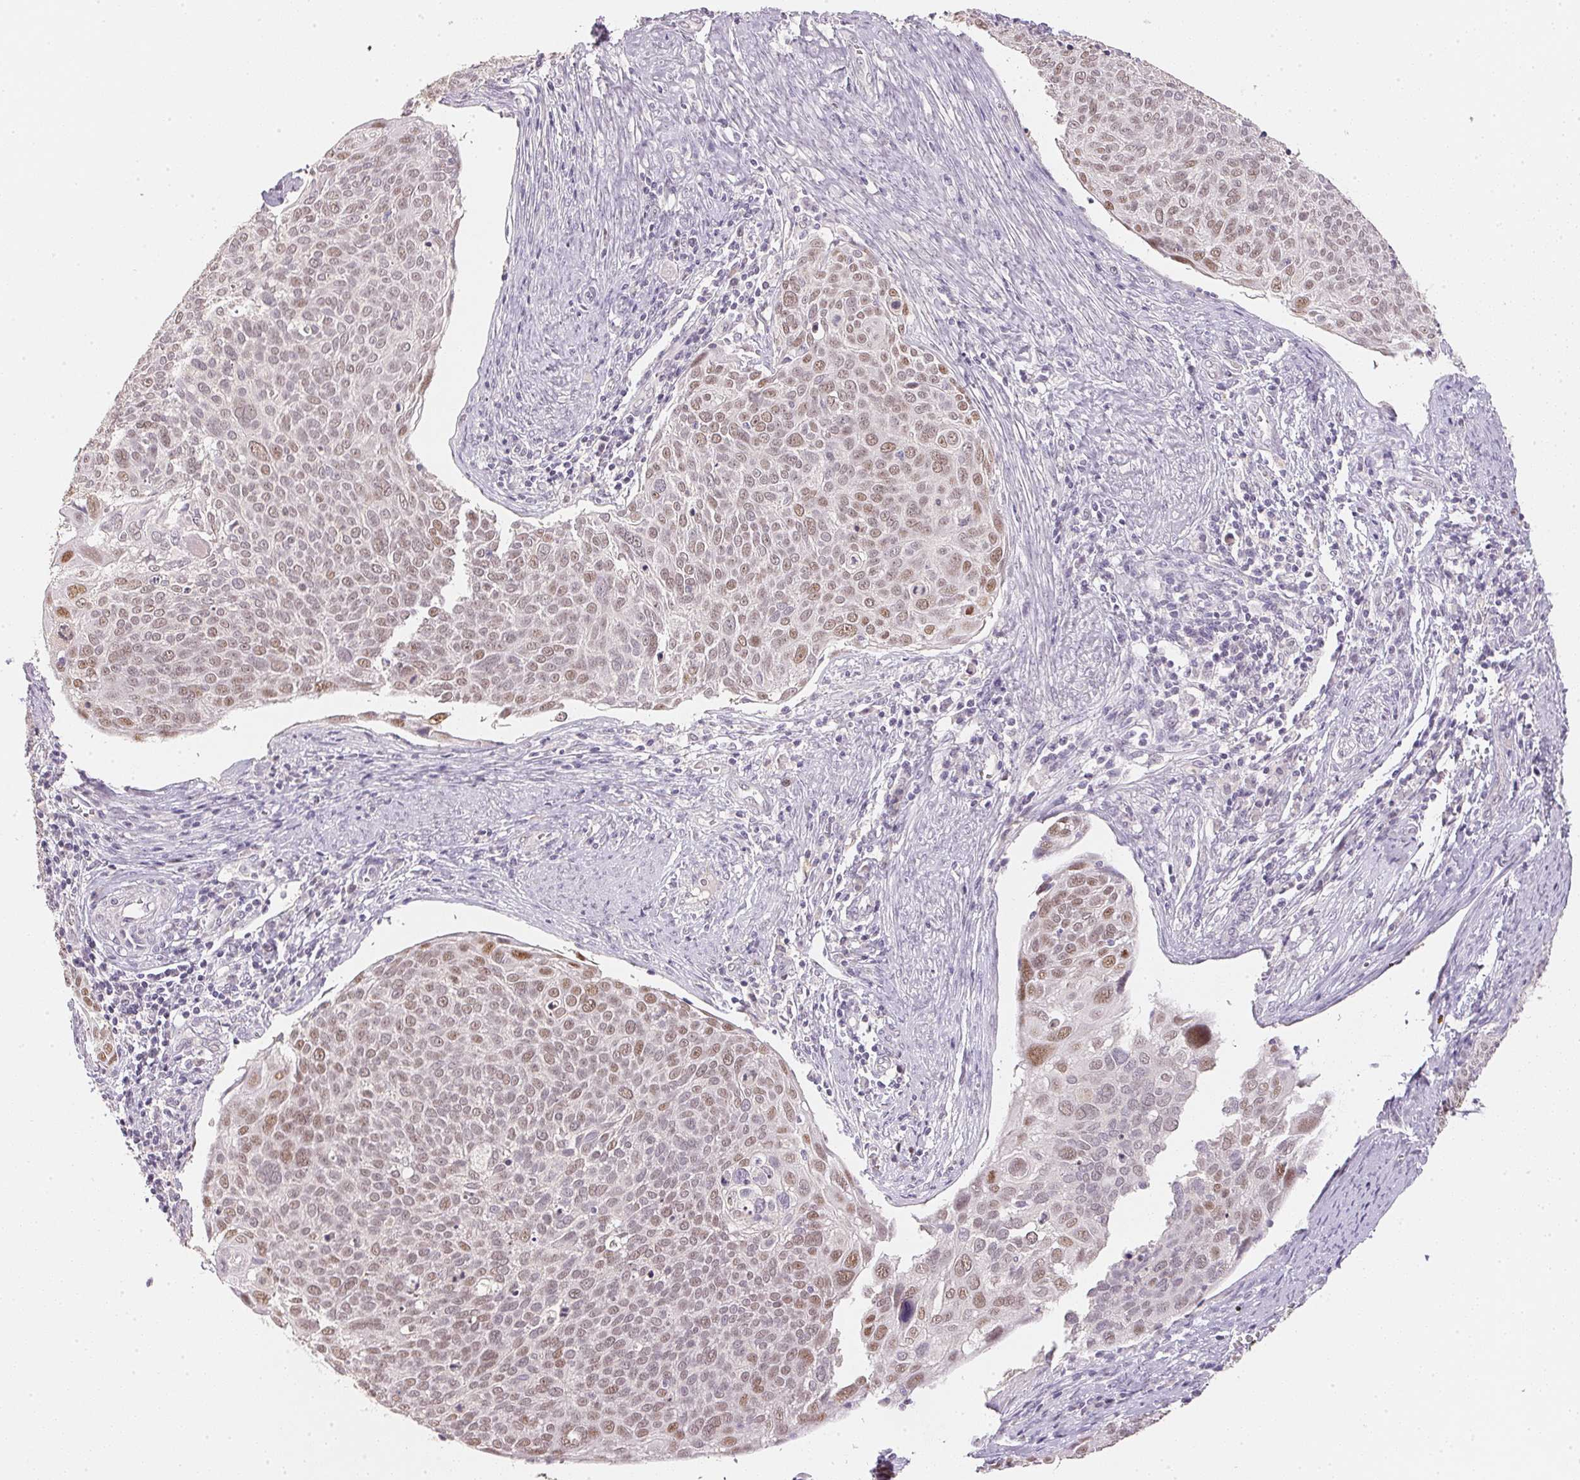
{"staining": {"intensity": "weak", "quantity": "25%-75%", "location": "nuclear"}, "tissue": "cervical cancer", "cell_type": "Tumor cells", "image_type": "cancer", "snomed": [{"axis": "morphology", "description": "Squamous cell carcinoma, NOS"}, {"axis": "topography", "description": "Cervix"}], "caption": "DAB immunohistochemical staining of cervical cancer (squamous cell carcinoma) displays weak nuclear protein positivity in about 25%-75% of tumor cells.", "gene": "POLR3G", "patient": {"sex": "female", "age": 39}}